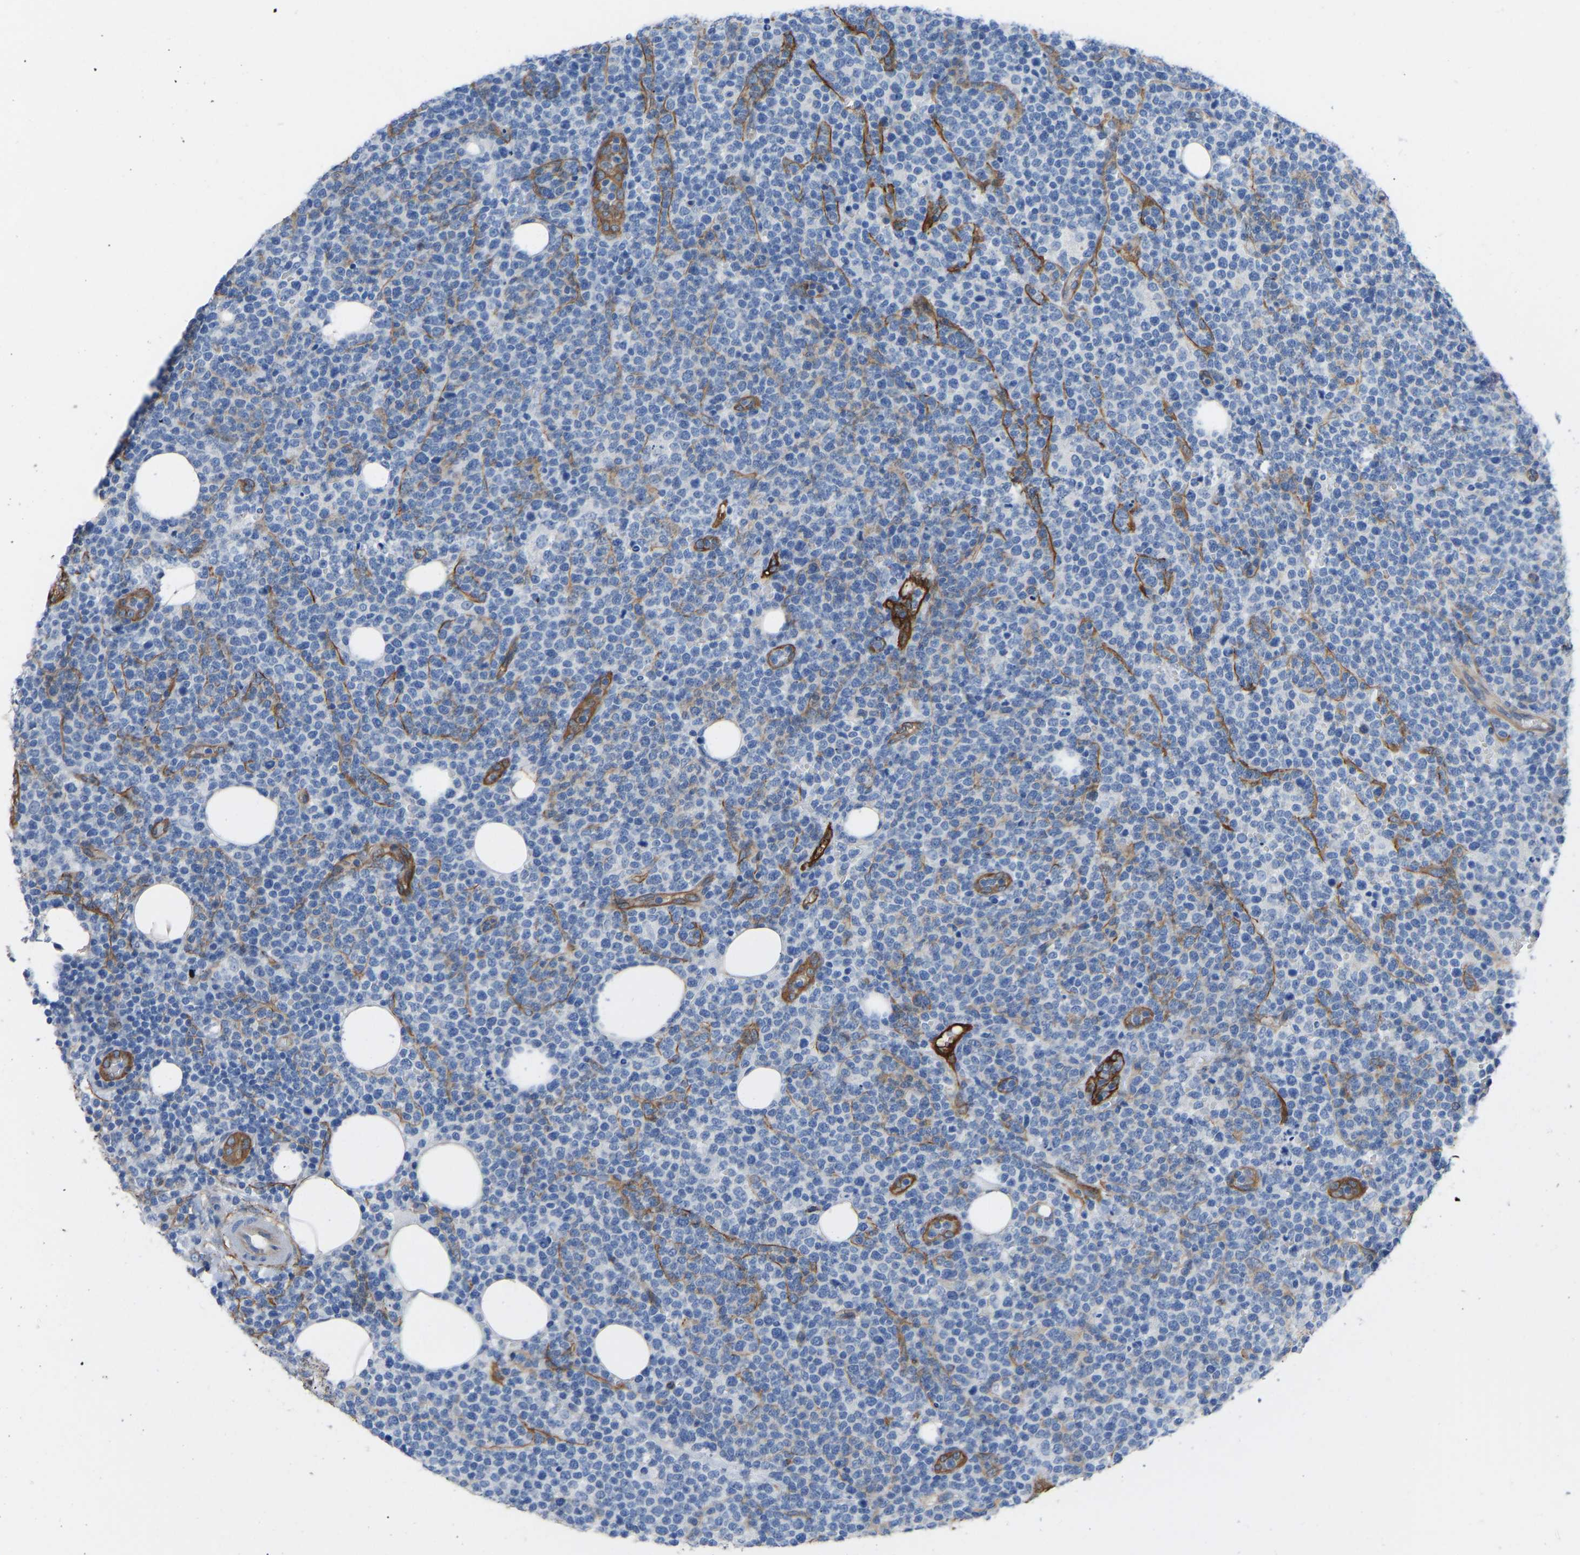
{"staining": {"intensity": "negative", "quantity": "none", "location": "none"}, "tissue": "lymphoma", "cell_type": "Tumor cells", "image_type": "cancer", "snomed": [{"axis": "morphology", "description": "Malignant lymphoma, non-Hodgkin's type, High grade"}, {"axis": "topography", "description": "Lymph node"}], "caption": "Lymphoma stained for a protein using immunohistochemistry (IHC) shows no staining tumor cells.", "gene": "MYH10", "patient": {"sex": "male", "age": 61}}